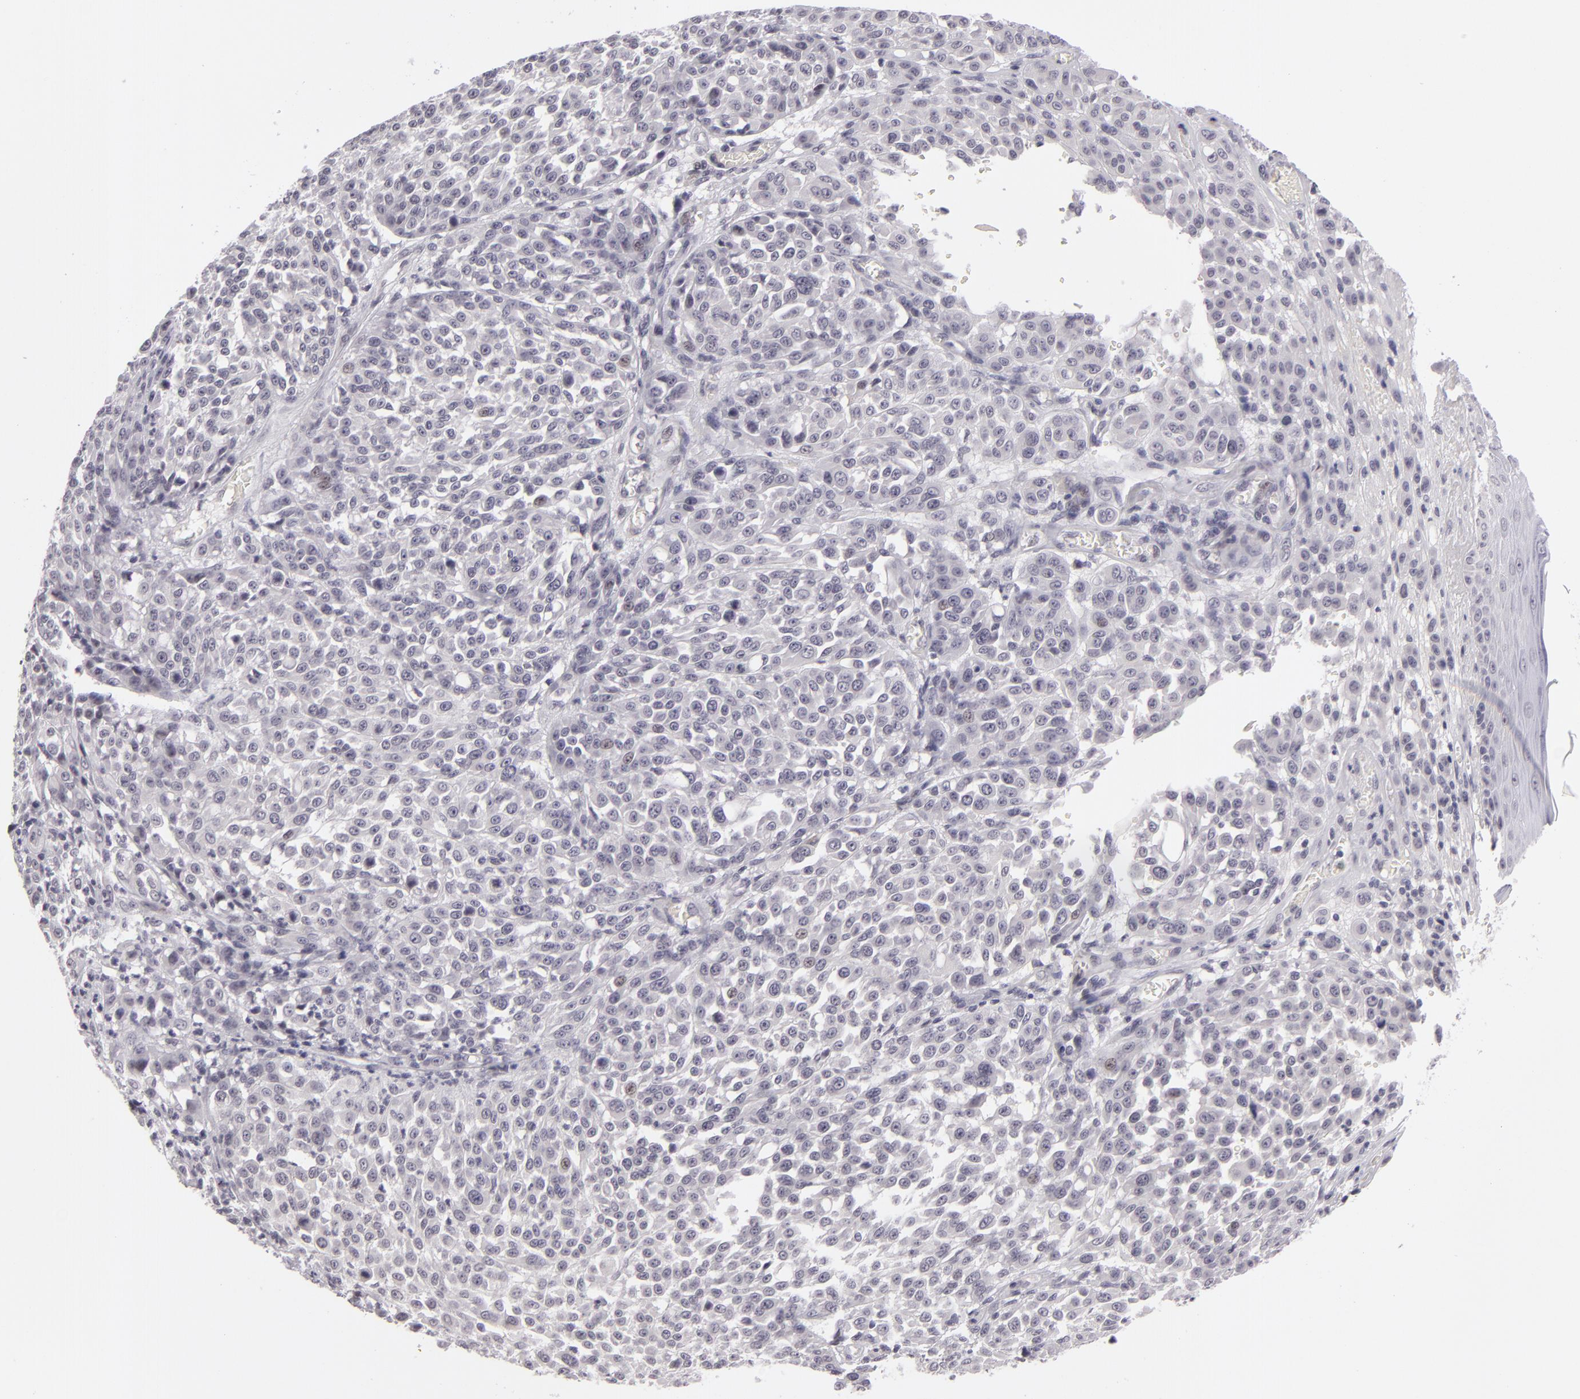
{"staining": {"intensity": "negative", "quantity": "none", "location": "none"}, "tissue": "melanoma", "cell_type": "Tumor cells", "image_type": "cancer", "snomed": [{"axis": "morphology", "description": "Malignant melanoma, NOS"}, {"axis": "topography", "description": "Skin"}], "caption": "High power microscopy image of an immunohistochemistry (IHC) image of malignant melanoma, revealing no significant staining in tumor cells.", "gene": "ZNF205", "patient": {"sex": "female", "age": 49}}